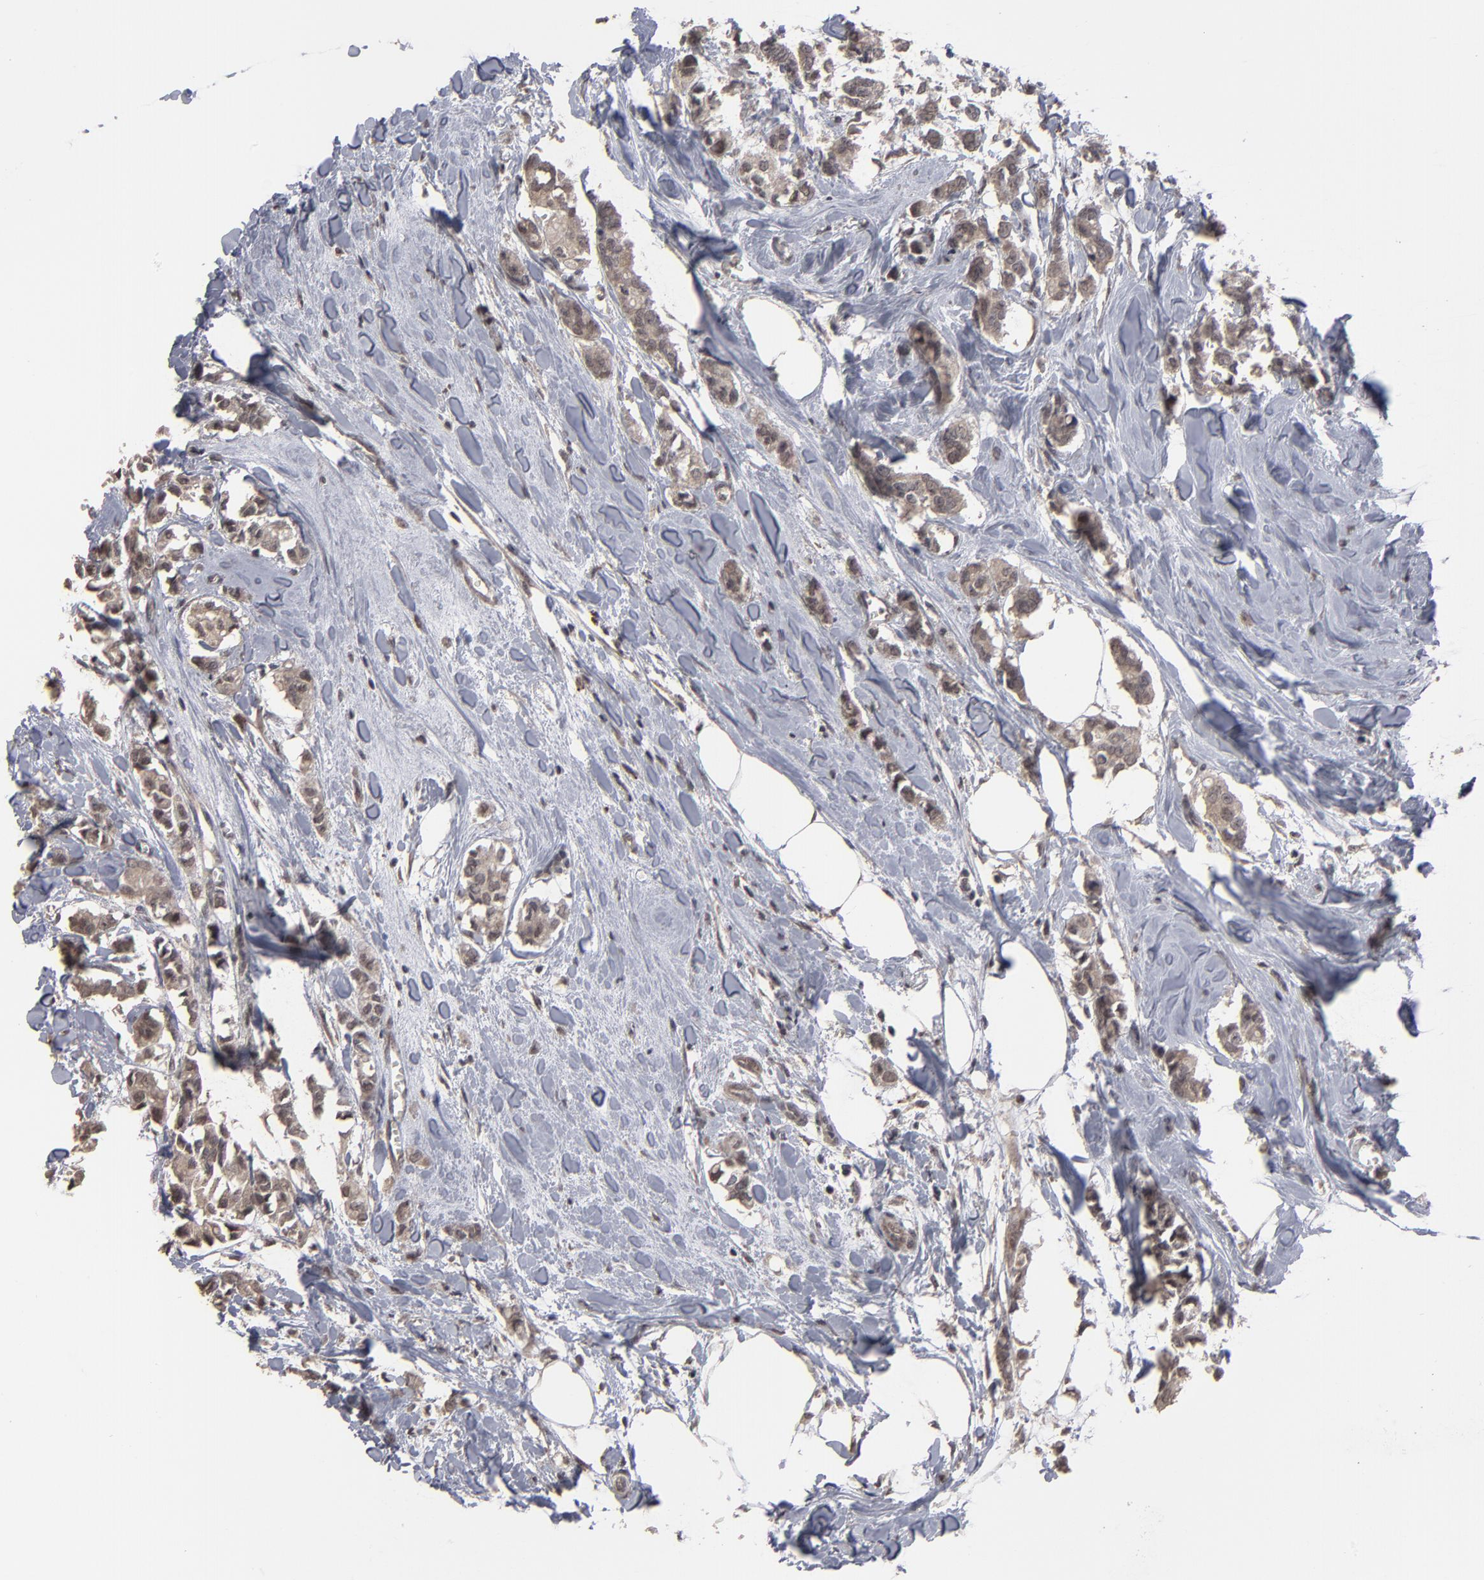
{"staining": {"intensity": "weak", "quantity": ">75%", "location": "cytoplasmic/membranous"}, "tissue": "breast cancer", "cell_type": "Tumor cells", "image_type": "cancer", "snomed": [{"axis": "morphology", "description": "Duct carcinoma"}, {"axis": "topography", "description": "Breast"}], "caption": "Weak cytoplasmic/membranous protein positivity is identified in about >75% of tumor cells in breast invasive ductal carcinoma.", "gene": "SLC22A17", "patient": {"sex": "female", "age": 84}}